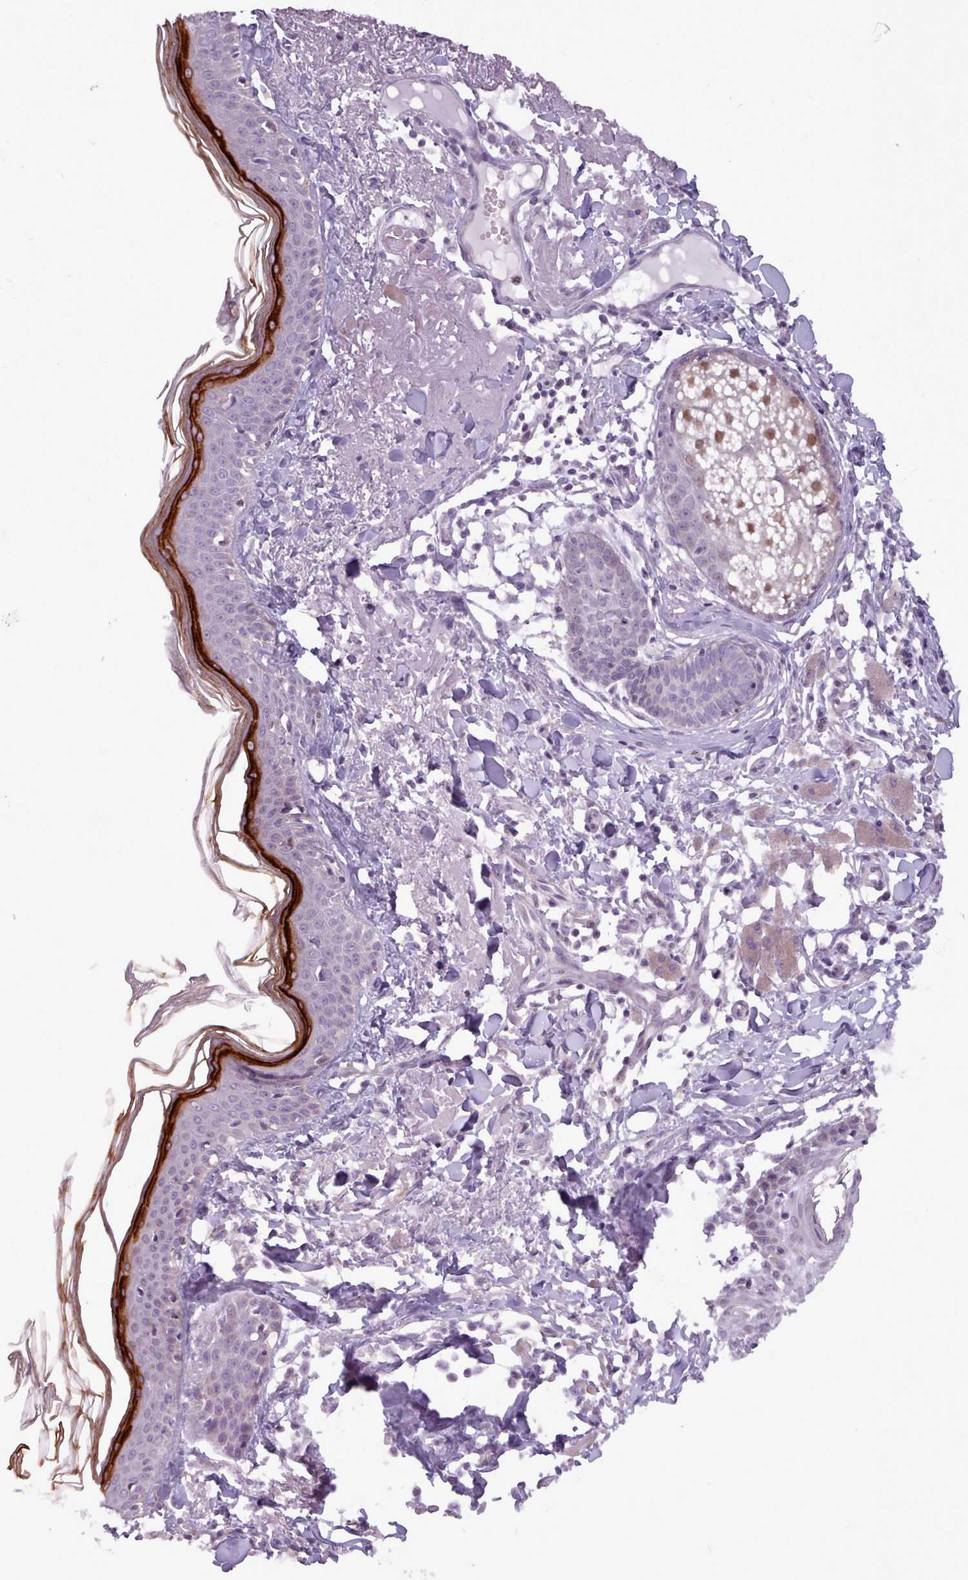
{"staining": {"intensity": "negative", "quantity": "none", "location": "none"}, "tissue": "skin", "cell_type": "Fibroblasts", "image_type": "normal", "snomed": [{"axis": "morphology", "description": "Normal tissue, NOS"}, {"axis": "morphology", "description": "Malignant melanoma, NOS"}, {"axis": "topography", "description": "Skin"}], "caption": "High power microscopy image of an immunohistochemistry (IHC) image of benign skin, revealing no significant expression in fibroblasts.", "gene": "SLURP1", "patient": {"sex": "male", "age": 80}}